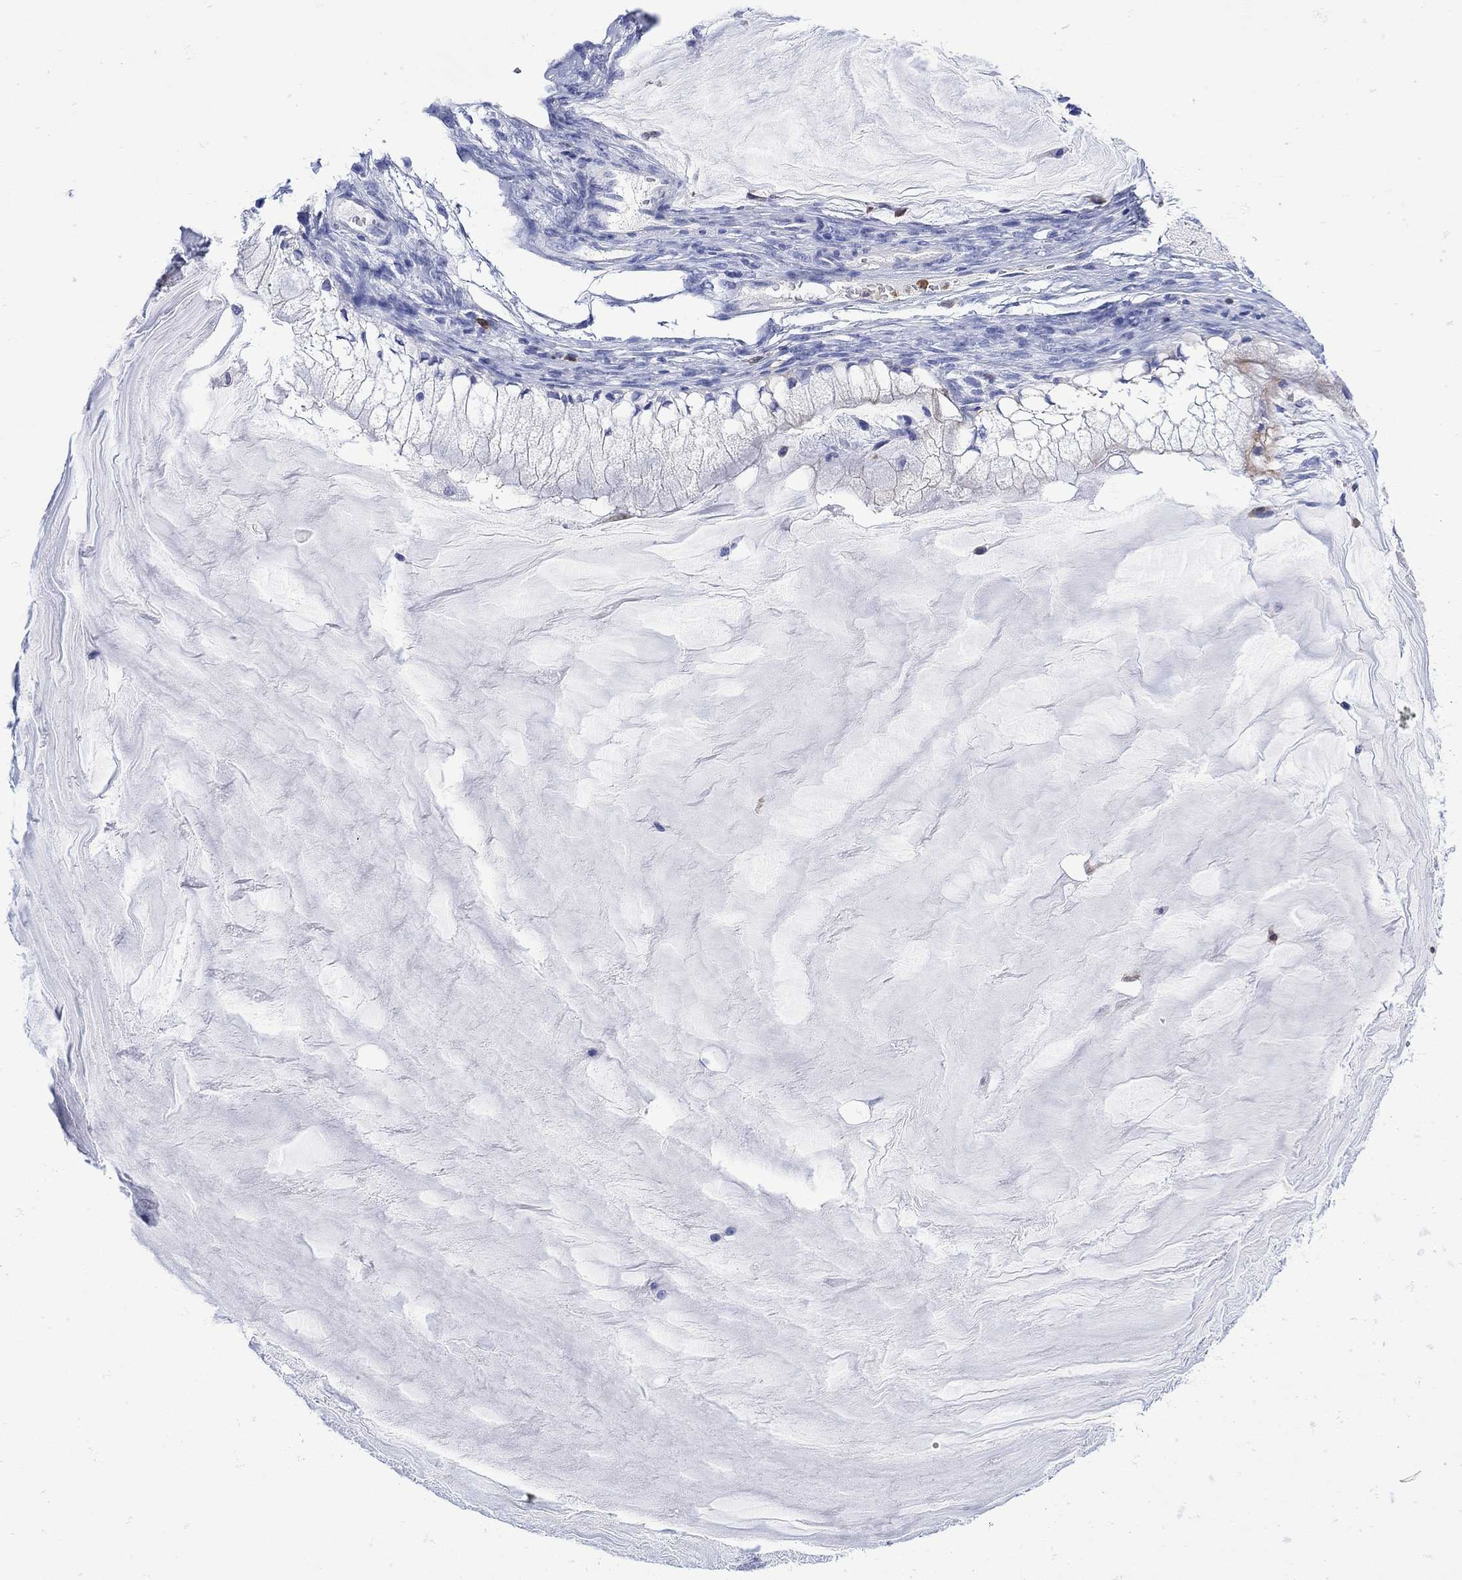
{"staining": {"intensity": "negative", "quantity": "none", "location": "none"}, "tissue": "ovarian cancer", "cell_type": "Tumor cells", "image_type": "cancer", "snomed": [{"axis": "morphology", "description": "Cystadenocarcinoma, mucinous, NOS"}, {"axis": "topography", "description": "Ovary"}], "caption": "Human ovarian cancer stained for a protein using immunohistochemistry (IHC) exhibits no positivity in tumor cells.", "gene": "LINGO3", "patient": {"sex": "female", "age": 57}}